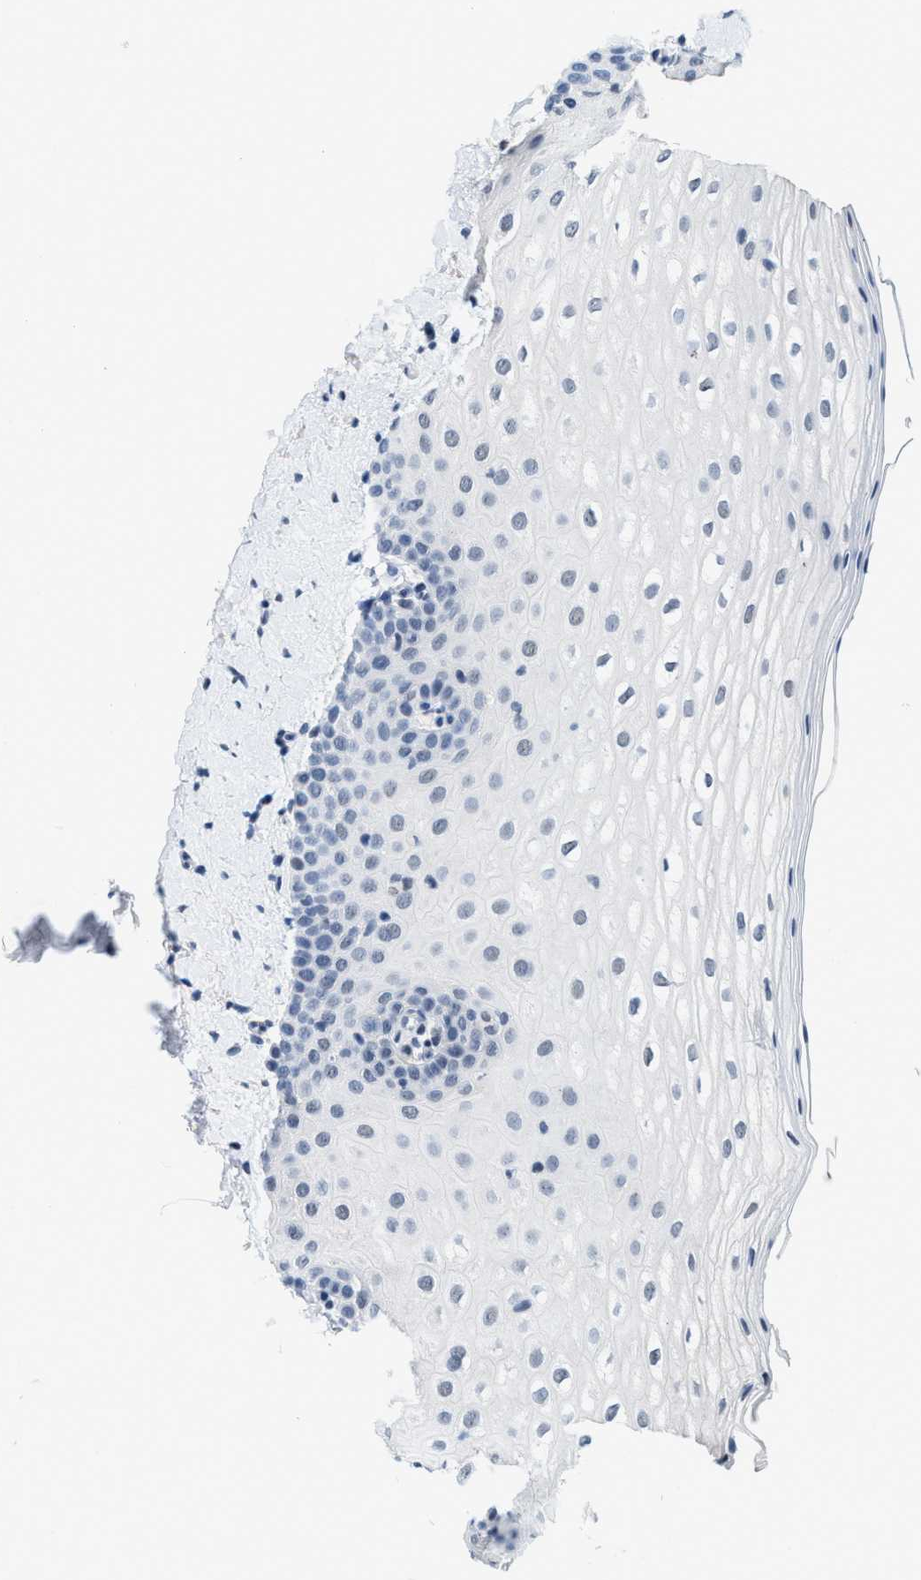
{"staining": {"intensity": "negative", "quantity": "none", "location": "none"}, "tissue": "oral mucosa", "cell_type": "Squamous epithelial cells", "image_type": "normal", "snomed": [{"axis": "morphology", "description": "Normal tissue, NOS"}, {"axis": "topography", "description": "Skin"}, {"axis": "topography", "description": "Oral tissue"}], "caption": "Squamous epithelial cells show no significant positivity in normal oral mucosa.", "gene": "SETD1B", "patient": {"sex": "male", "age": 84}}